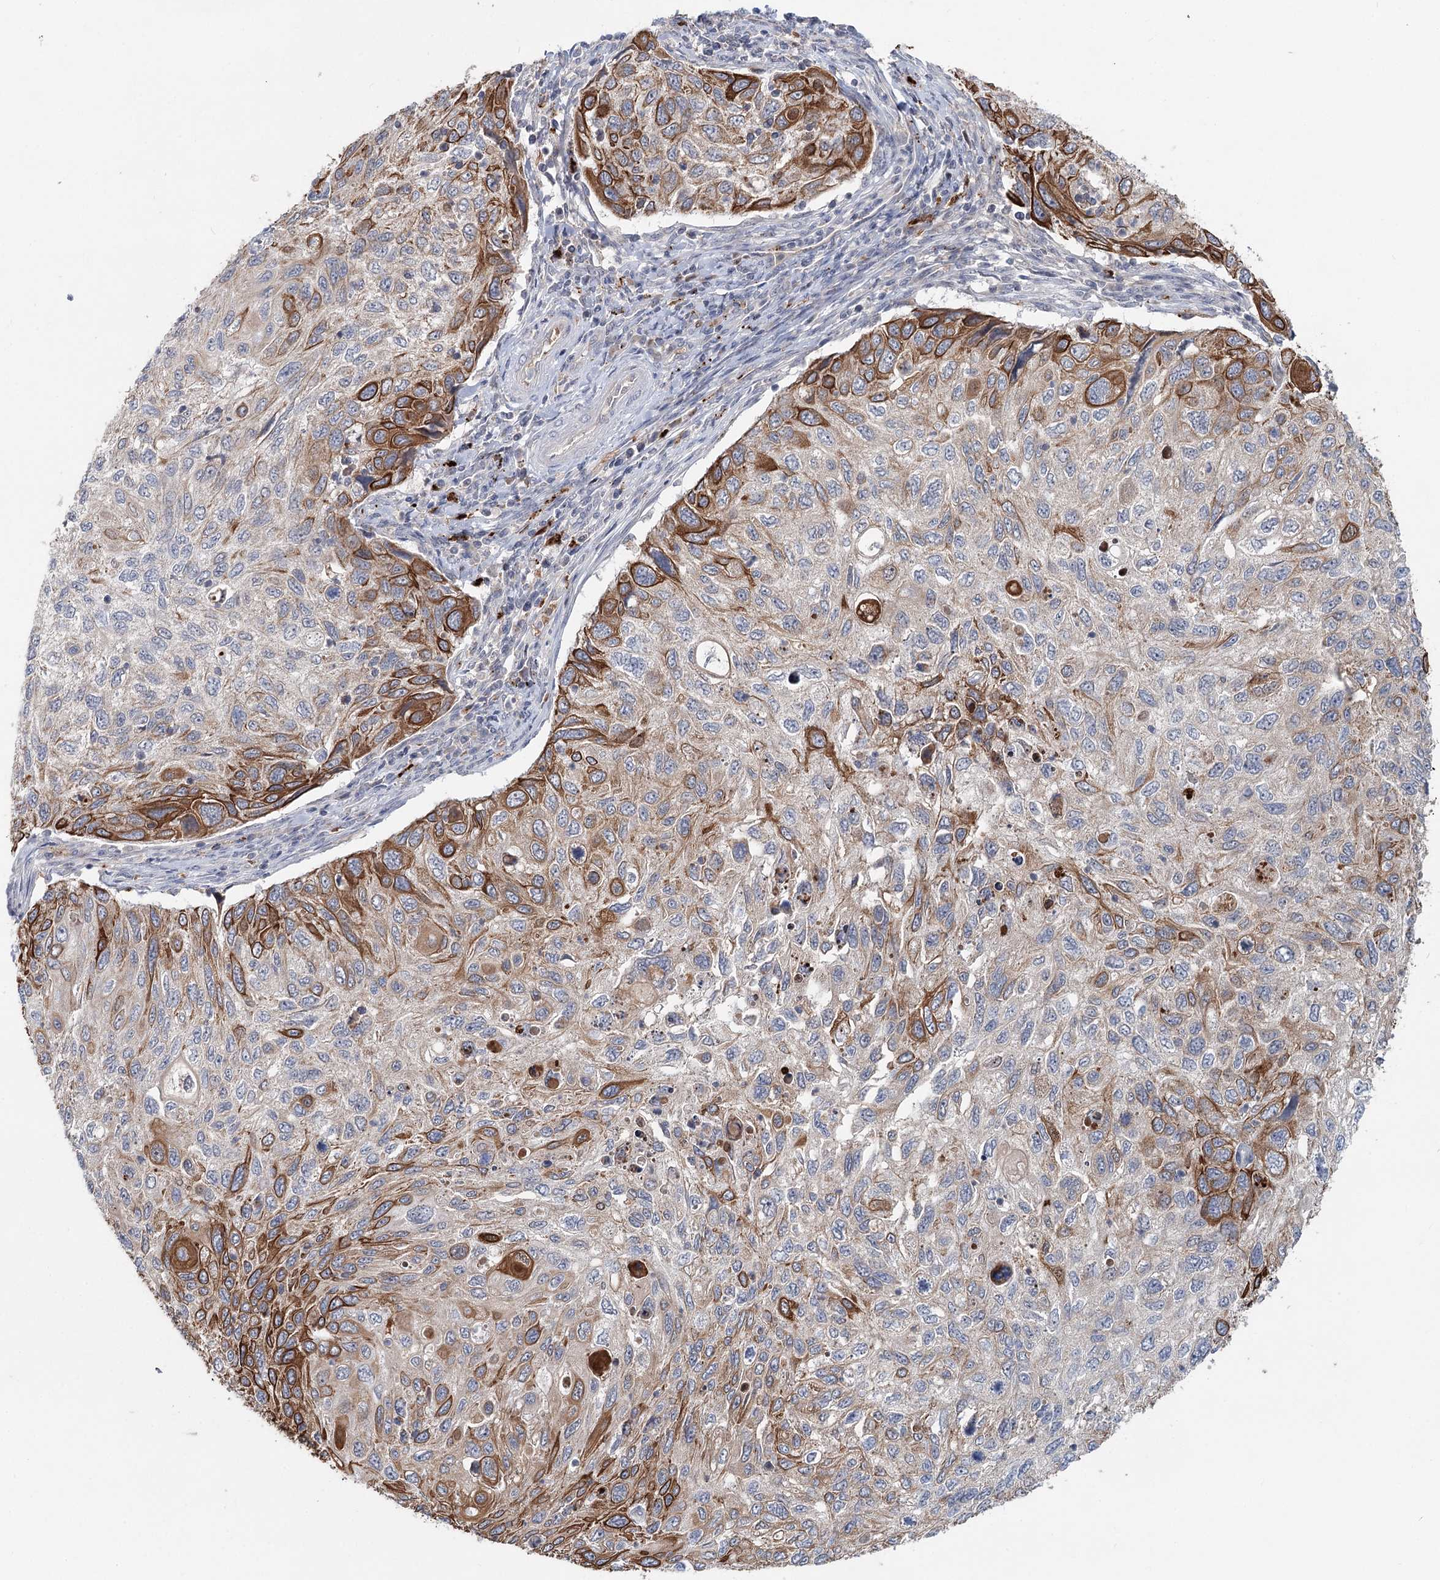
{"staining": {"intensity": "strong", "quantity": "25%-75%", "location": "cytoplasmic/membranous"}, "tissue": "cervical cancer", "cell_type": "Tumor cells", "image_type": "cancer", "snomed": [{"axis": "morphology", "description": "Squamous cell carcinoma, NOS"}, {"axis": "topography", "description": "Cervix"}], "caption": "Human squamous cell carcinoma (cervical) stained with a protein marker shows strong staining in tumor cells.", "gene": "FBXO7", "patient": {"sex": "female", "age": 70}}